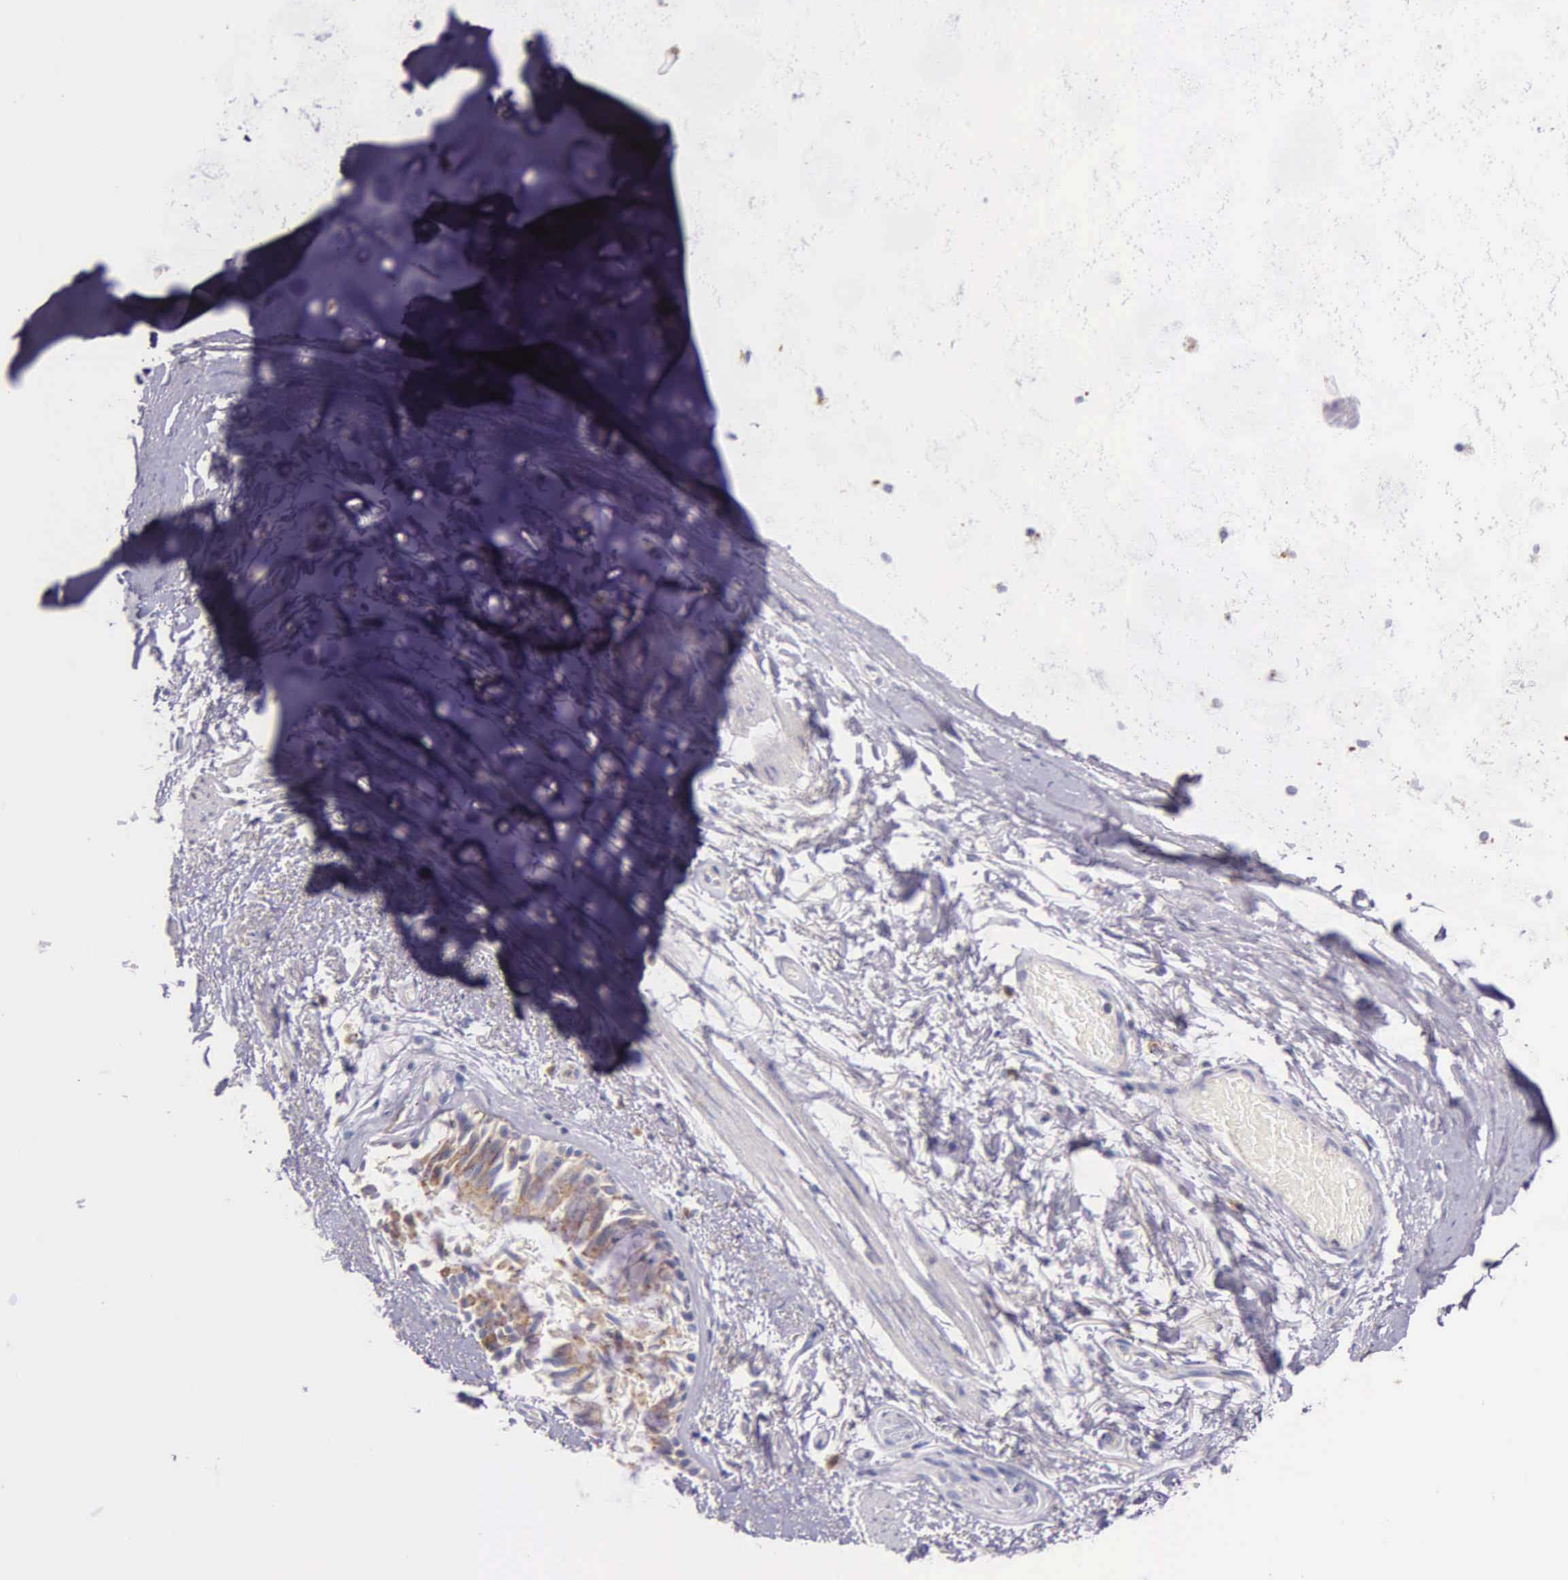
{"staining": {"intensity": "negative", "quantity": "none", "location": "none"}, "tissue": "adipose tissue", "cell_type": "Adipocytes", "image_type": "normal", "snomed": [{"axis": "morphology", "description": "Normal tissue, NOS"}, {"axis": "topography", "description": "Cartilage tissue"}, {"axis": "topography", "description": "Lung"}], "caption": "This is an IHC image of normal human adipose tissue. There is no staining in adipocytes.", "gene": "CTAGE15", "patient": {"sex": "male", "age": 65}}